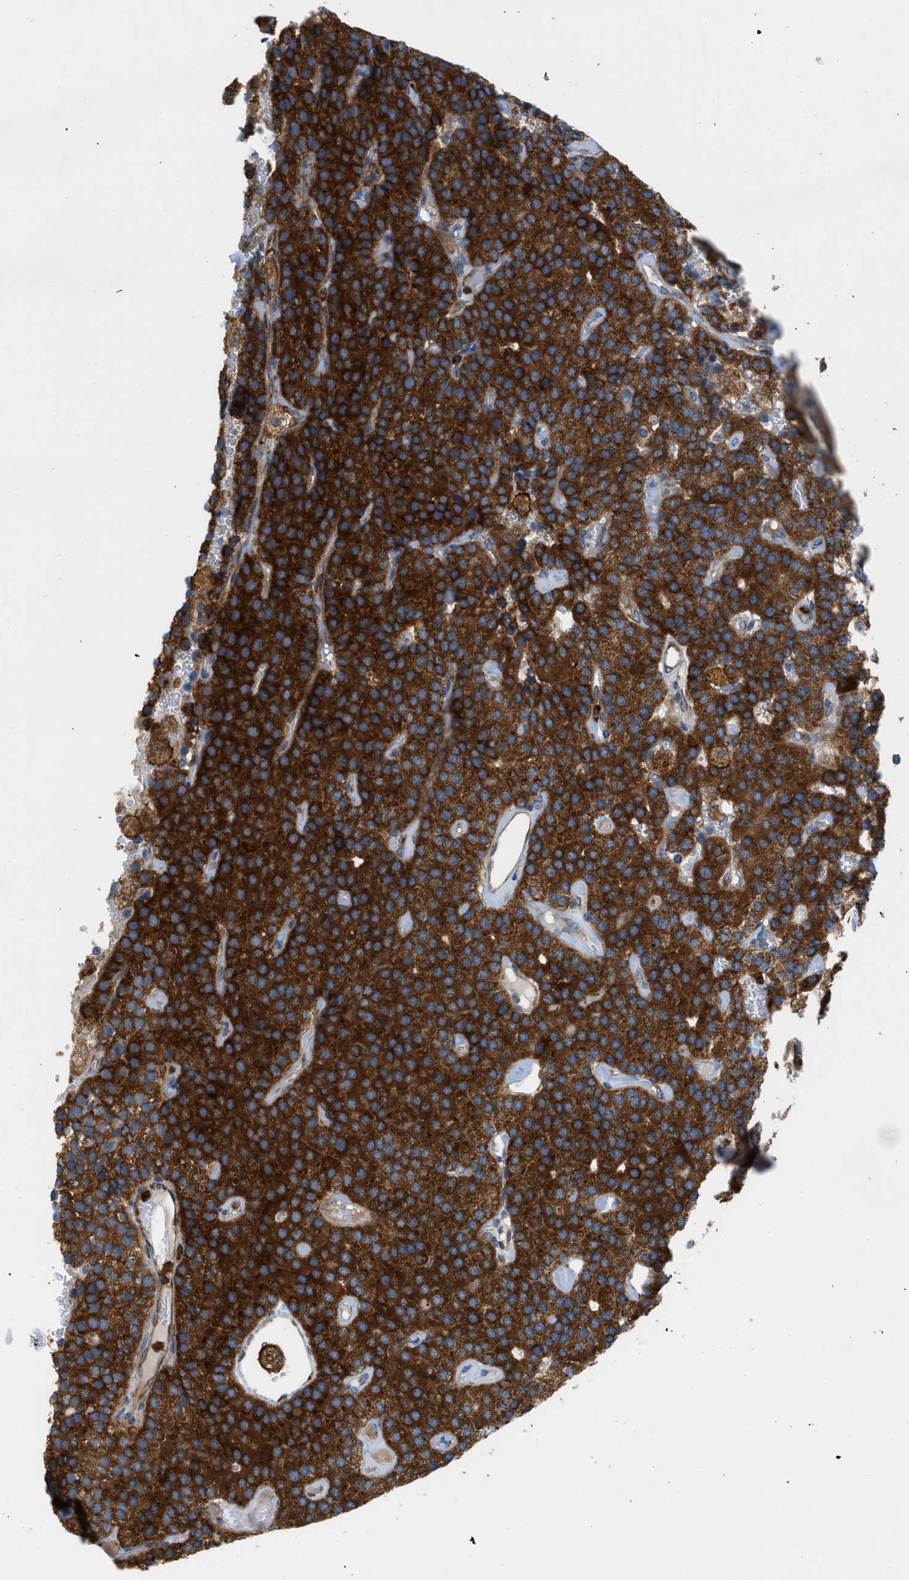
{"staining": {"intensity": "strong", "quantity": ">75%", "location": "cytoplasmic/membranous"}, "tissue": "parathyroid gland", "cell_type": "Glandular cells", "image_type": "normal", "snomed": [{"axis": "morphology", "description": "Normal tissue, NOS"}, {"axis": "morphology", "description": "Adenoma, NOS"}, {"axis": "topography", "description": "Parathyroid gland"}], "caption": "Immunohistochemistry (IHC) (DAB) staining of unremarkable human parathyroid gland exhibits strong cytoplasmic/membranous protein positivity in about >75% of glandular cells.", "gene": "GPAT4", "patient": {"sex": "female", "age": 86}}